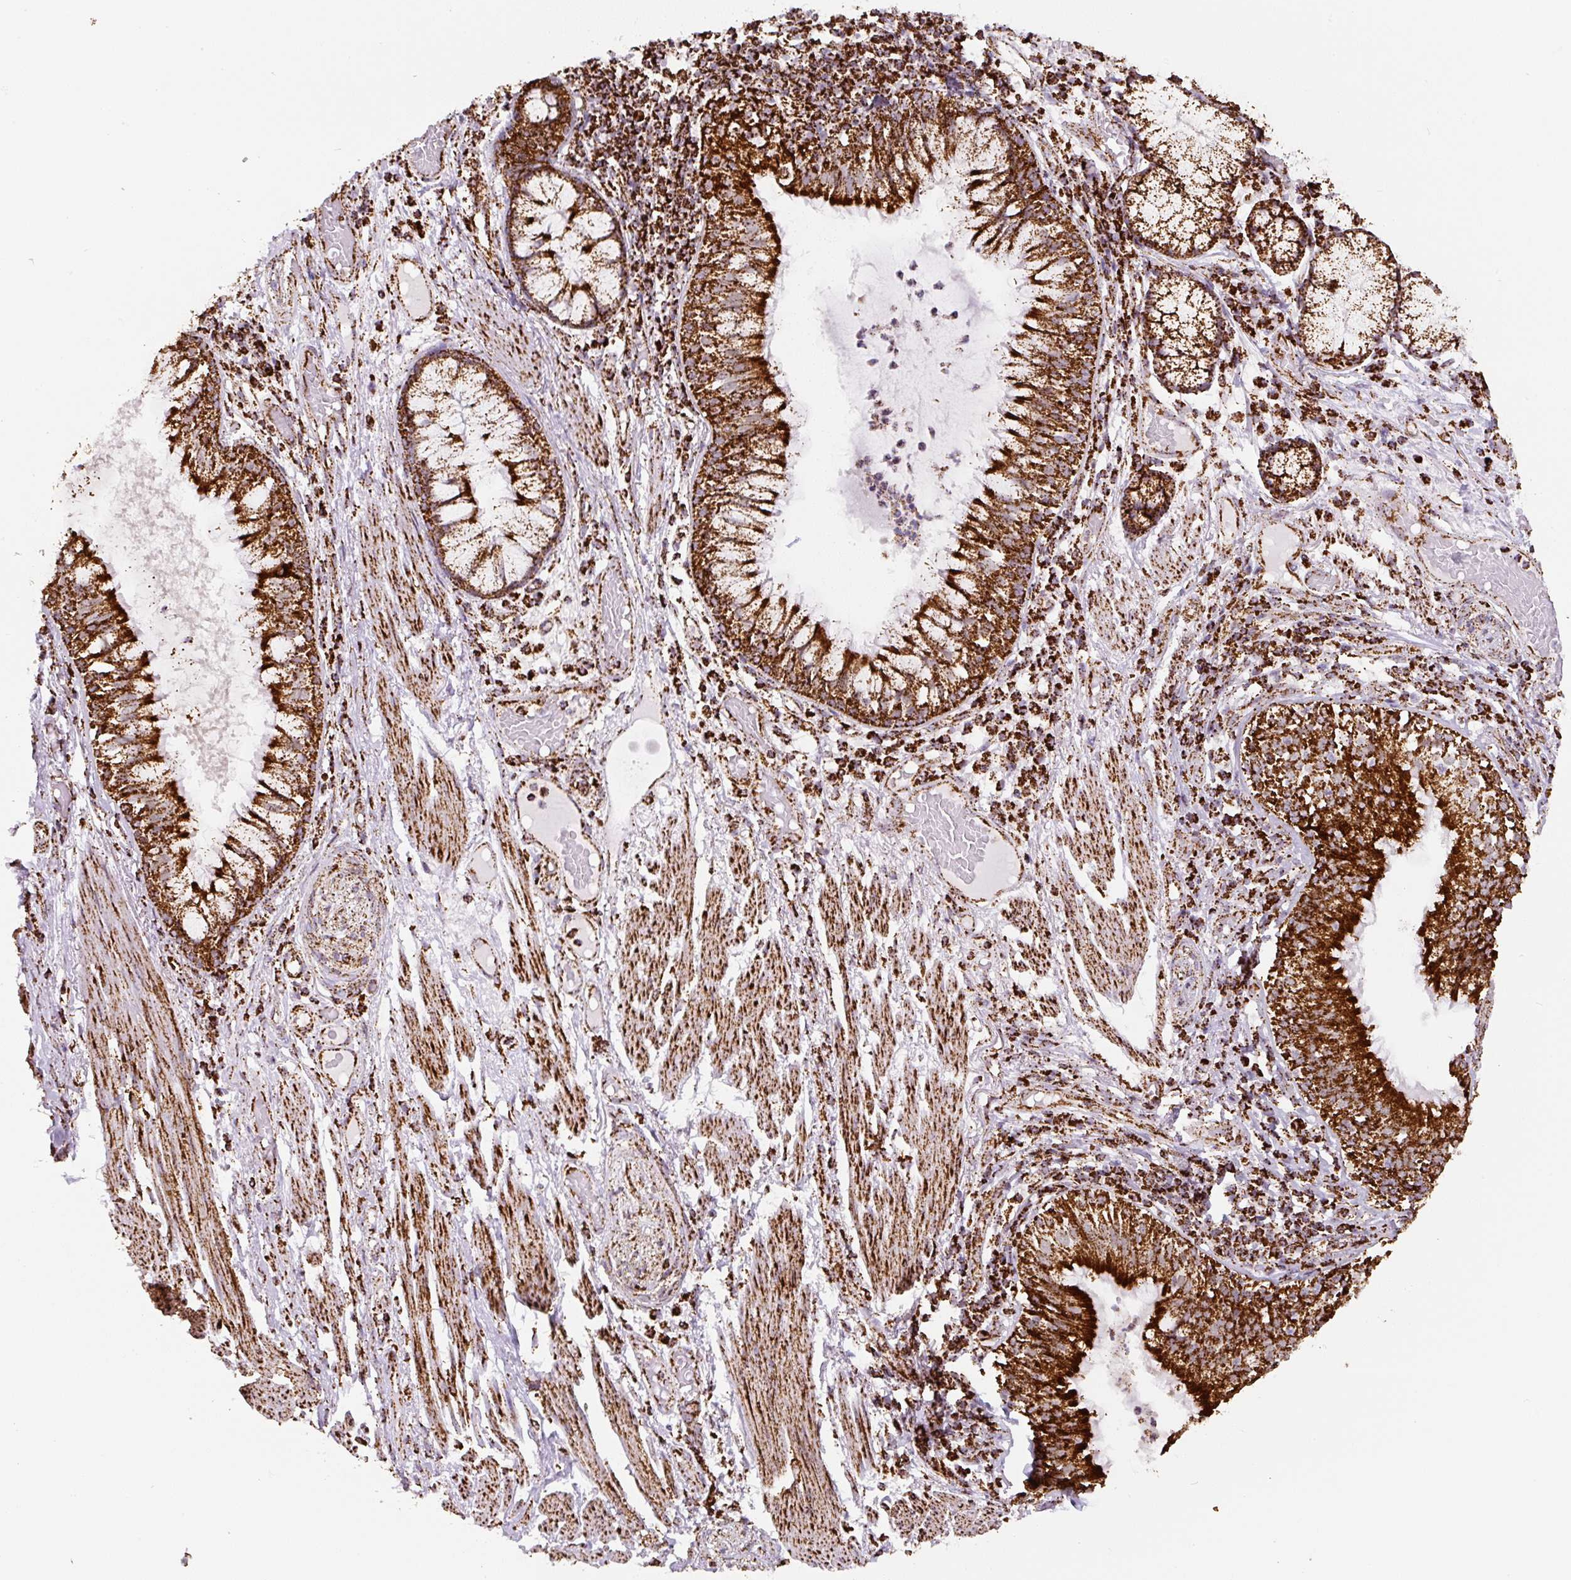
{"staining": {"intensity": "moderate", "quantity": ">75%", "location": "cytoplasmic/membranous"}, "tissue": "soft tissue", "cell_type": "Chondrocytes", "image_type": "normal", "snomed": [{"axis": "morphology", "description": "Normal tissue, NOS"}, {"axis": "topography", "description": "Cartilage tissue"}, {"axis": "topography", "description": "Bronchus"}], "caption": "This is an image of IHC staining of benign soft tissue, which shows moderate staining in the cytoplasmic/membranous of chondrocytes.", "gene": "ATP5F1A", "patient": {"sex": "male", "age": 56}}